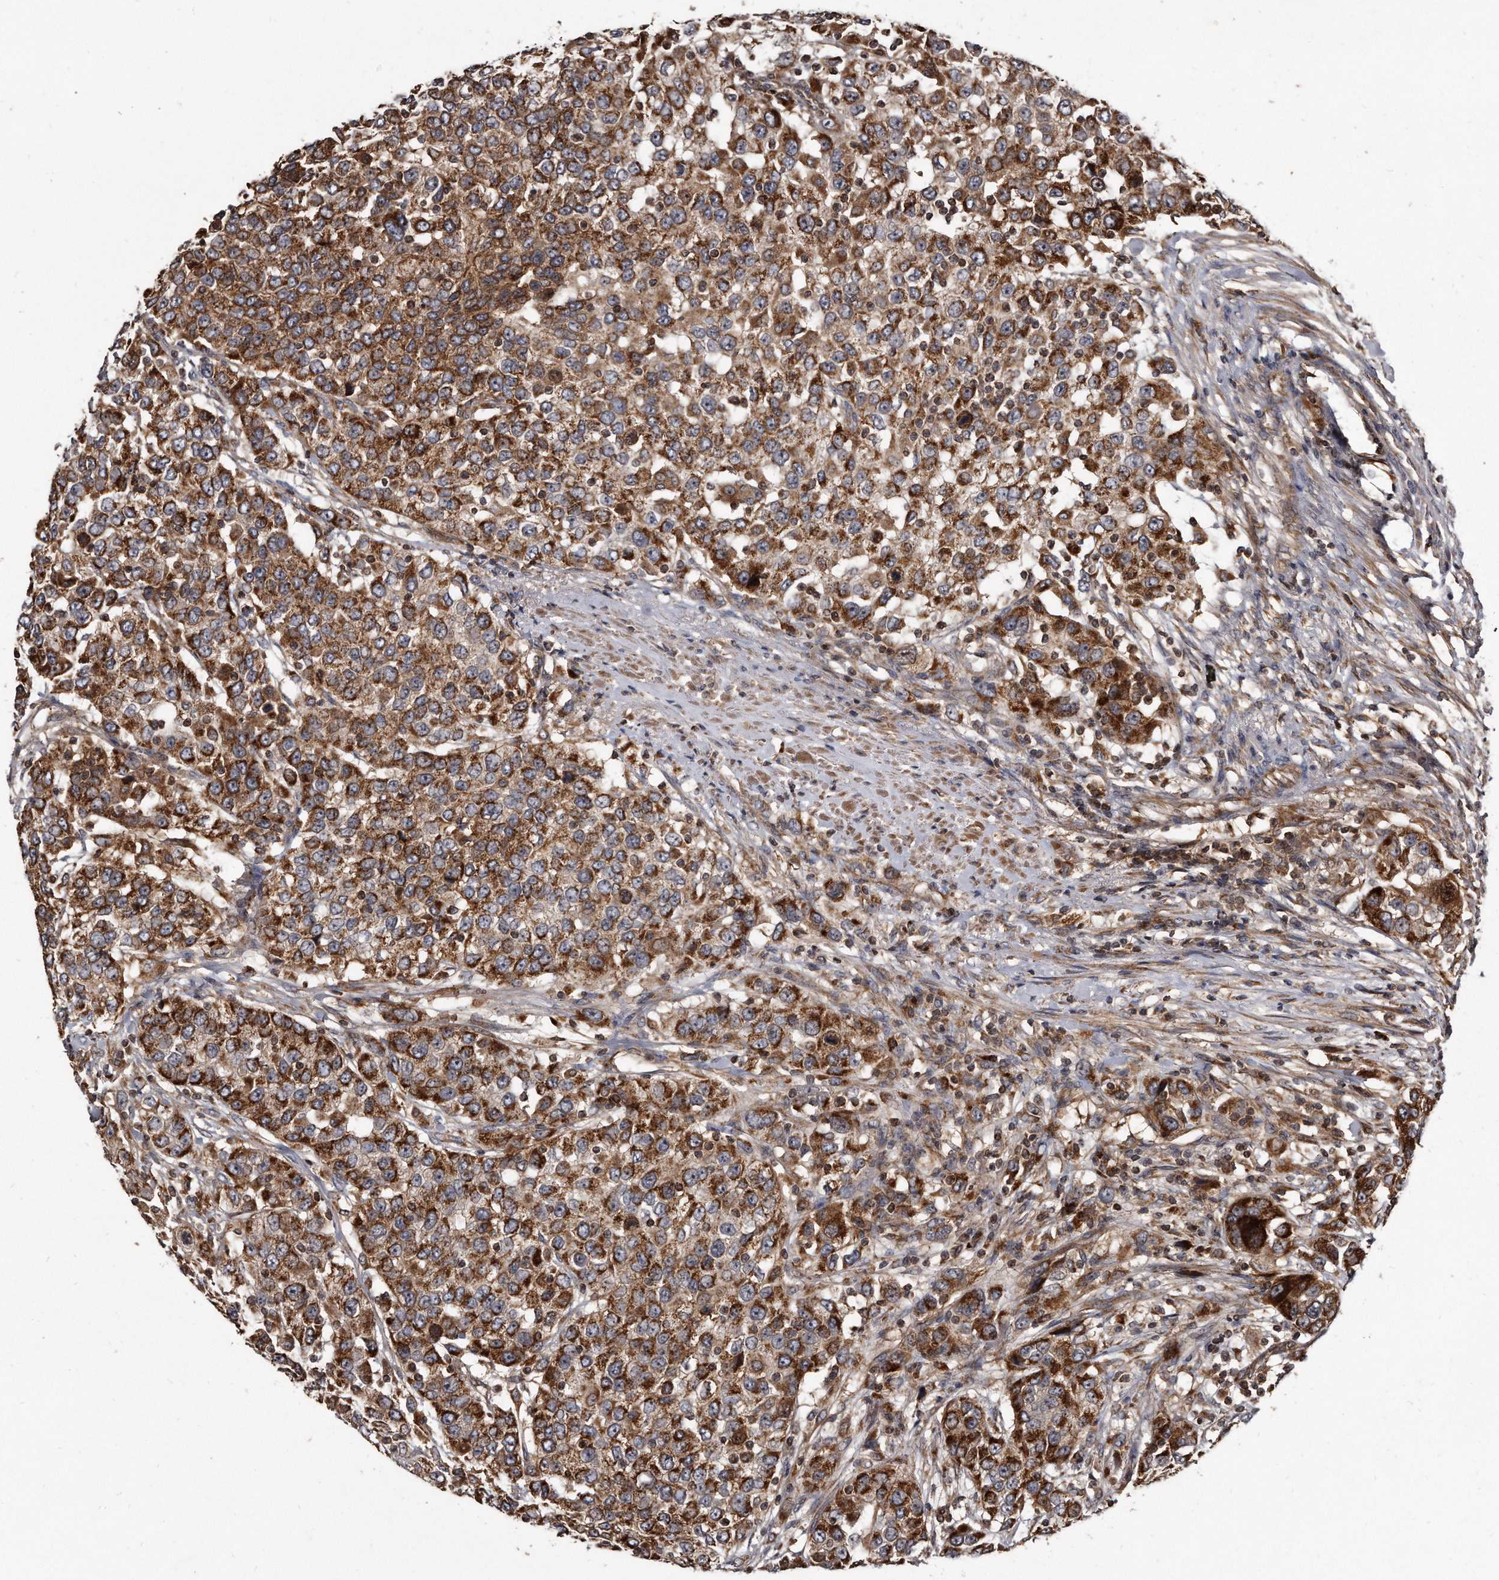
{"staining": {"intensity": "strong", "quantity": ">75%", "location": "cytoplasmic/membranous"}, "tissue": "urothelial cancer", "cell_type": "Tumor cells", "image_type": "cancer", "snomed": [{"axis": "morphology", "description": "Urothelial carcinoma, High grade"}, {"axis": "topography", "description": "Urinary bladder"}], "caption": "Strong cytoplasmic/membranous positivity for a protein is present in about >75% of tumor cells of urothelial carcinoma (high-grade) using IHC.", "gene": "FAM136A", "patient": {"sex": "female", "age": 80}}